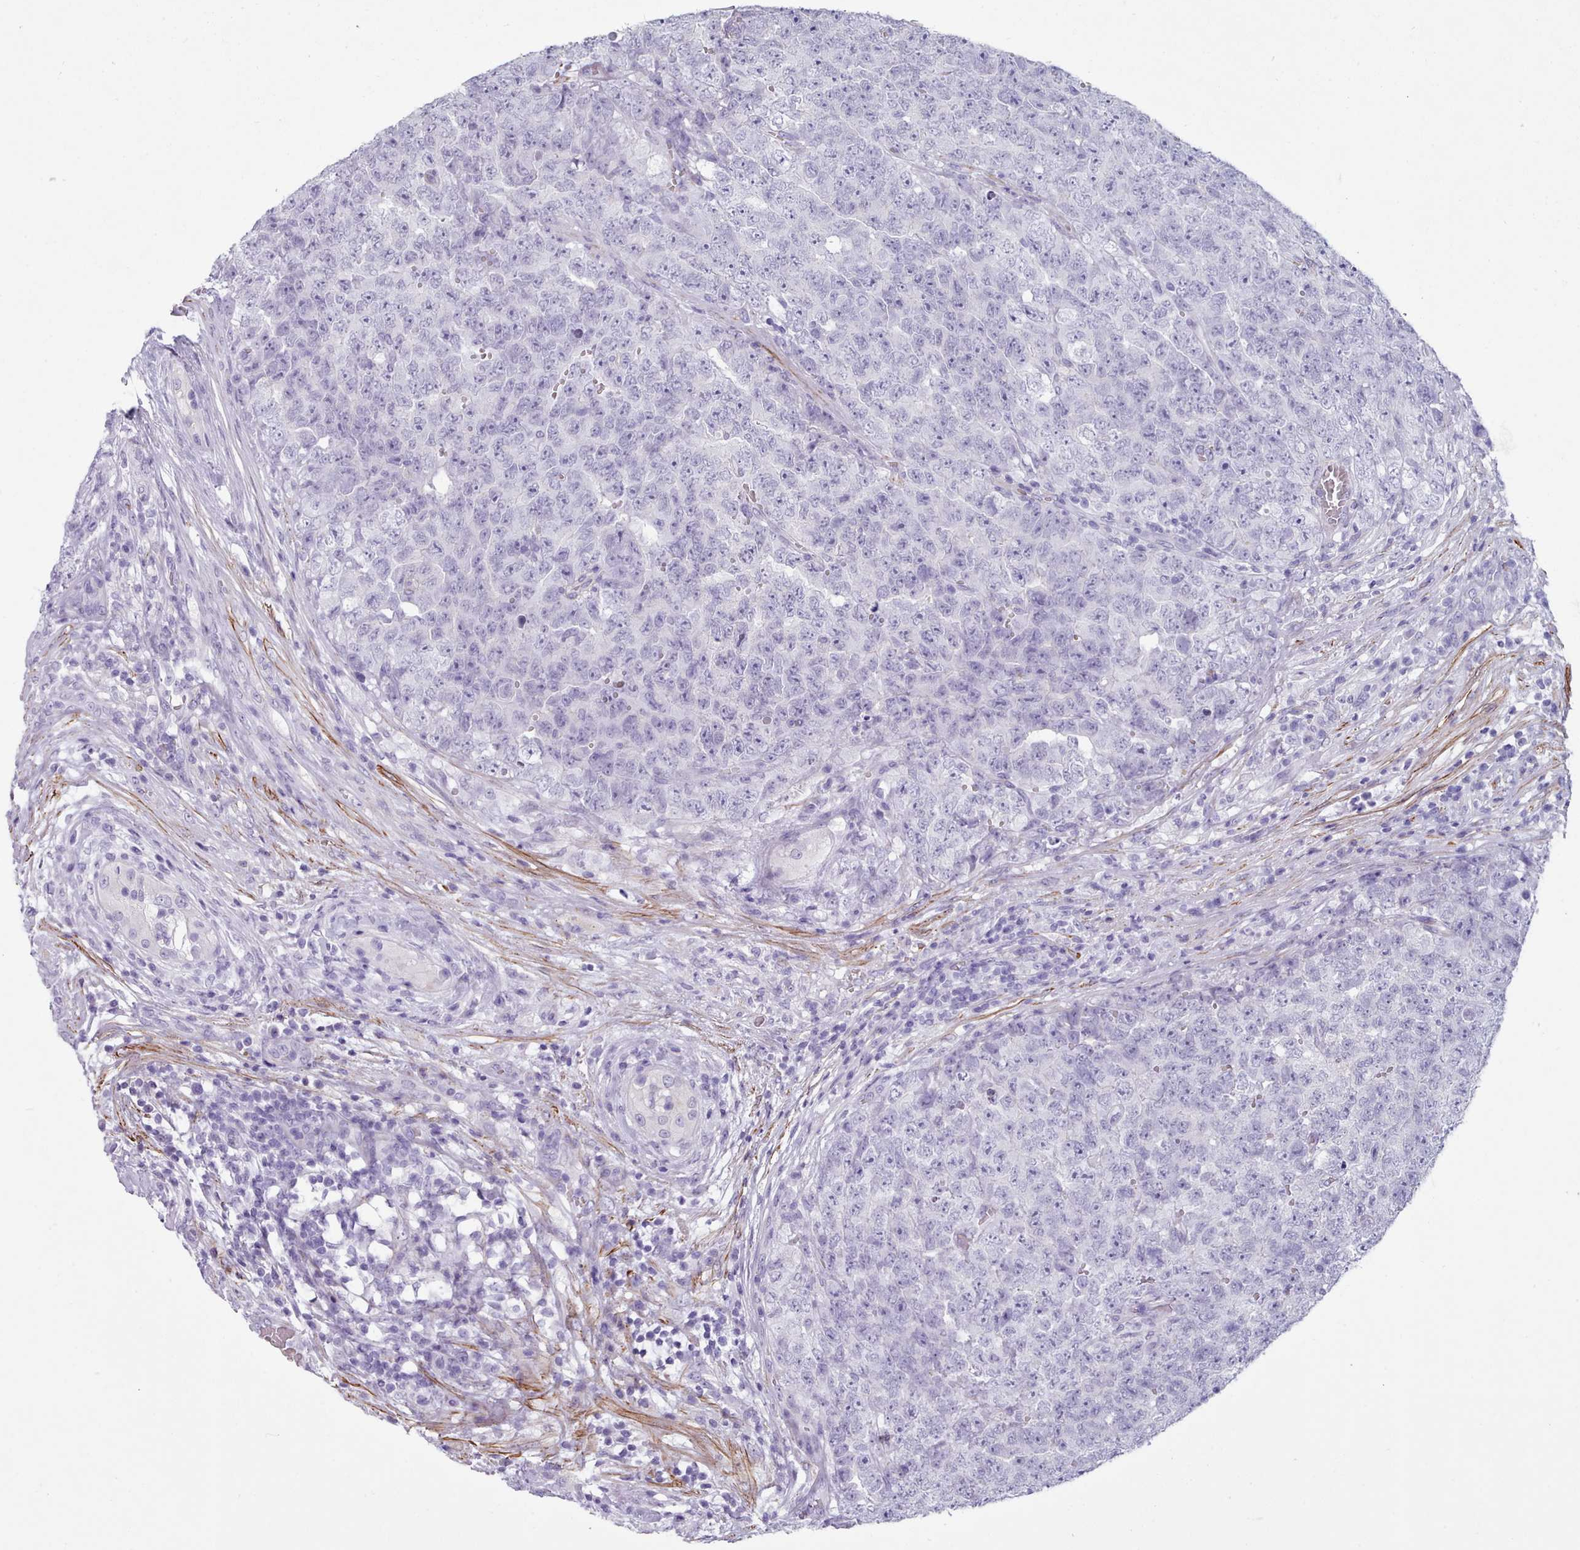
{"staining": {"intensity": "negative", "quantity": "none", "location": "none"}, "tissue": "testis cancer", "cell_type": "Tumor cells", "image_type": "cancer", "snomed": [{"axis": "morphology", "description": "Seminoma, NOS"}, {"axis": "morphology", "description": "Teratoma, malignant, NOS"}, {"axis": "topography", "description": "Testis"}], "caption": "This is a micrograph of immunohistochemistry (IHC) staining of testis cancer (seminoma), which shows no staining in tumor cells. (Stains: DAB IHC with hematoxylin counter stain, Microscopy: brightfield microscopy at high magnification).", "gene": "FPGS", "patient": {"sex": "male", "age": 34}}